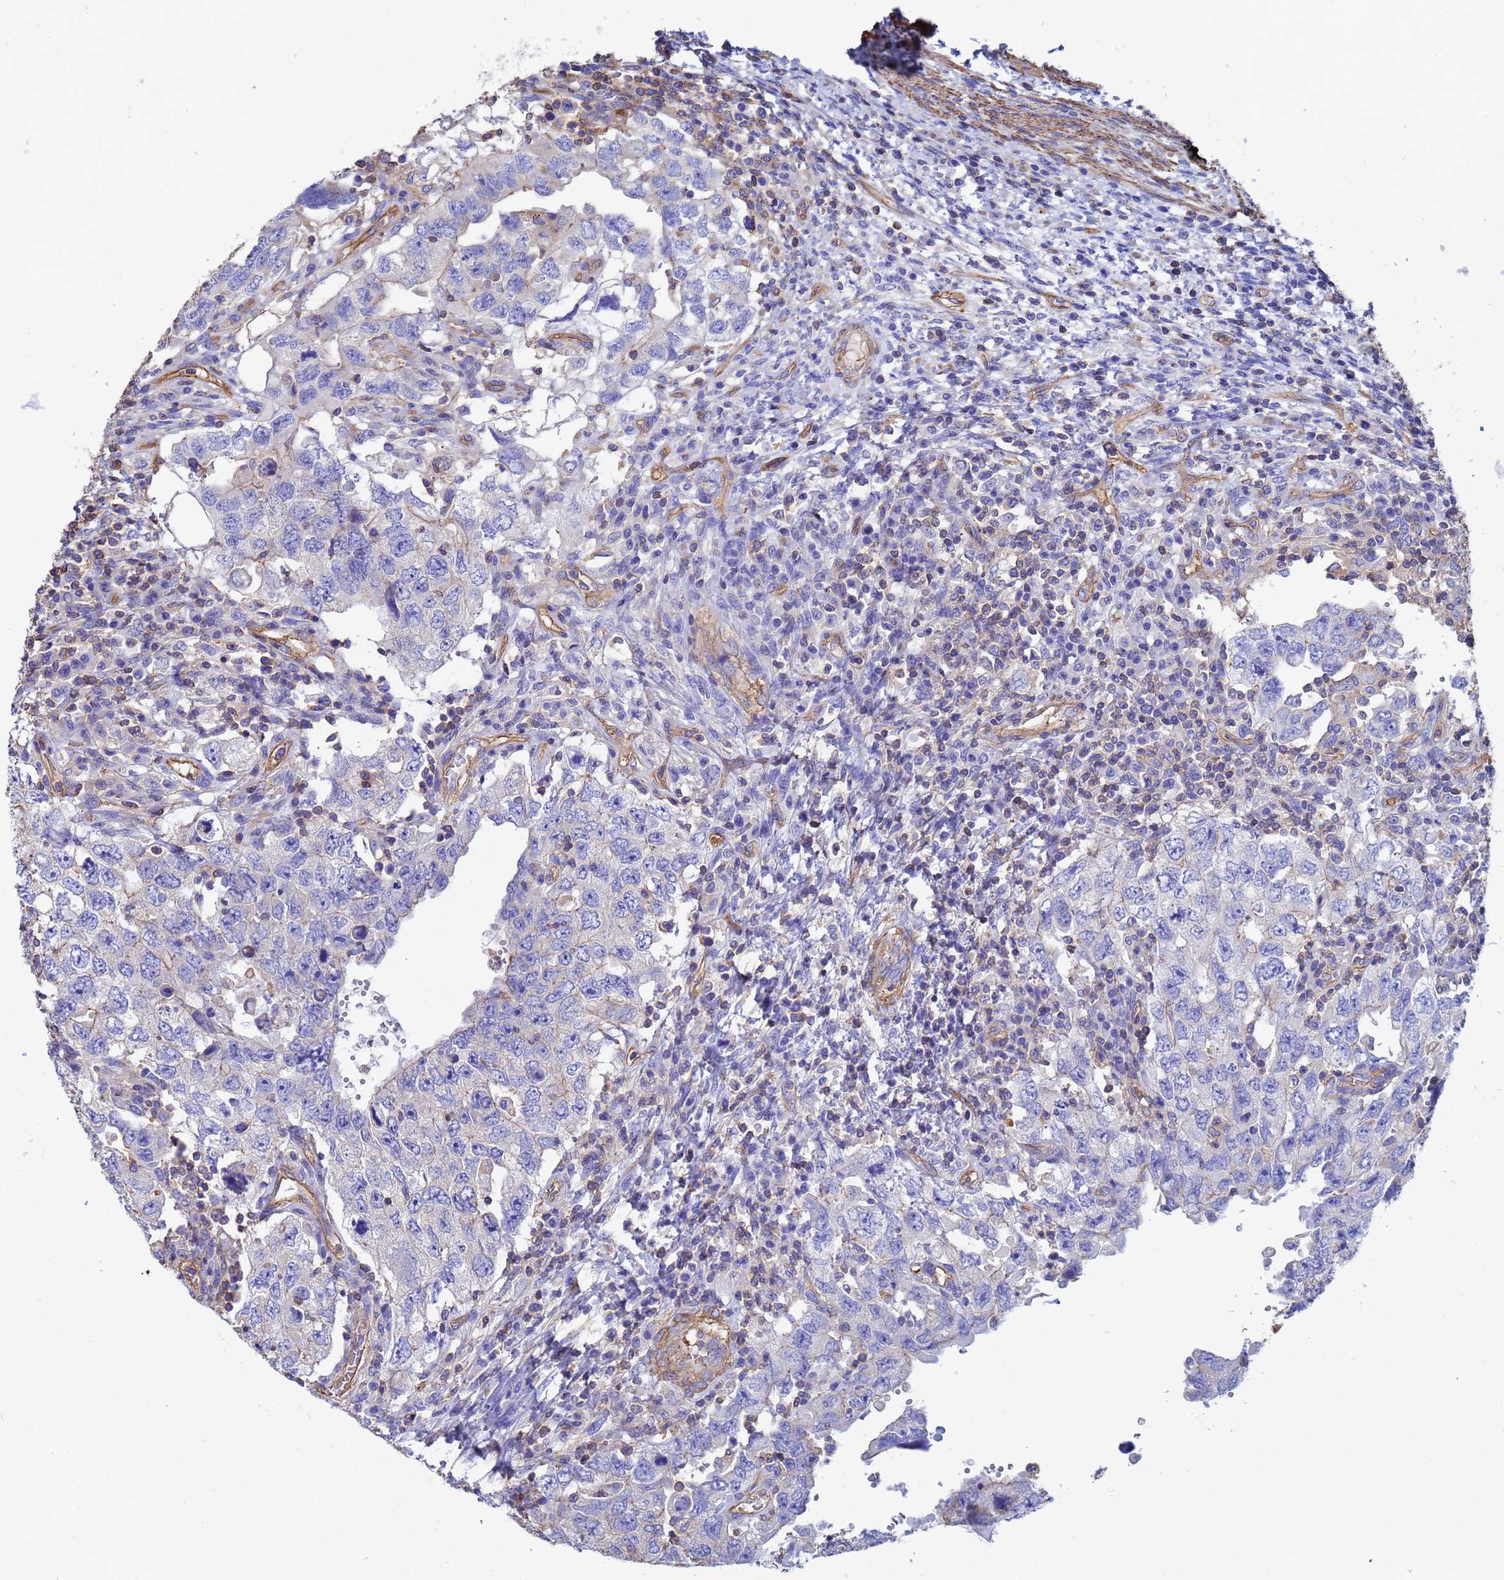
{"staining": {"intensity": "negative", "quantity": "none", "location": "none"}, "tissue": "testis cancer", "cell_type": "Tumor cells", "image_type": "cancer", "snomed": [{"axis": "morphology", "description": "Carcinoma, Embryonal, NOS"}, {"axis": "topography", "description": "Testis"}], "caption": "High power microscopy photomicrograph of an immunohistochemistry (IHC) image of testis cancer, revealing no significant expression in tumor cells.", "gene": "MYL12A", "patient": {"sex": "male", "age": 26}}